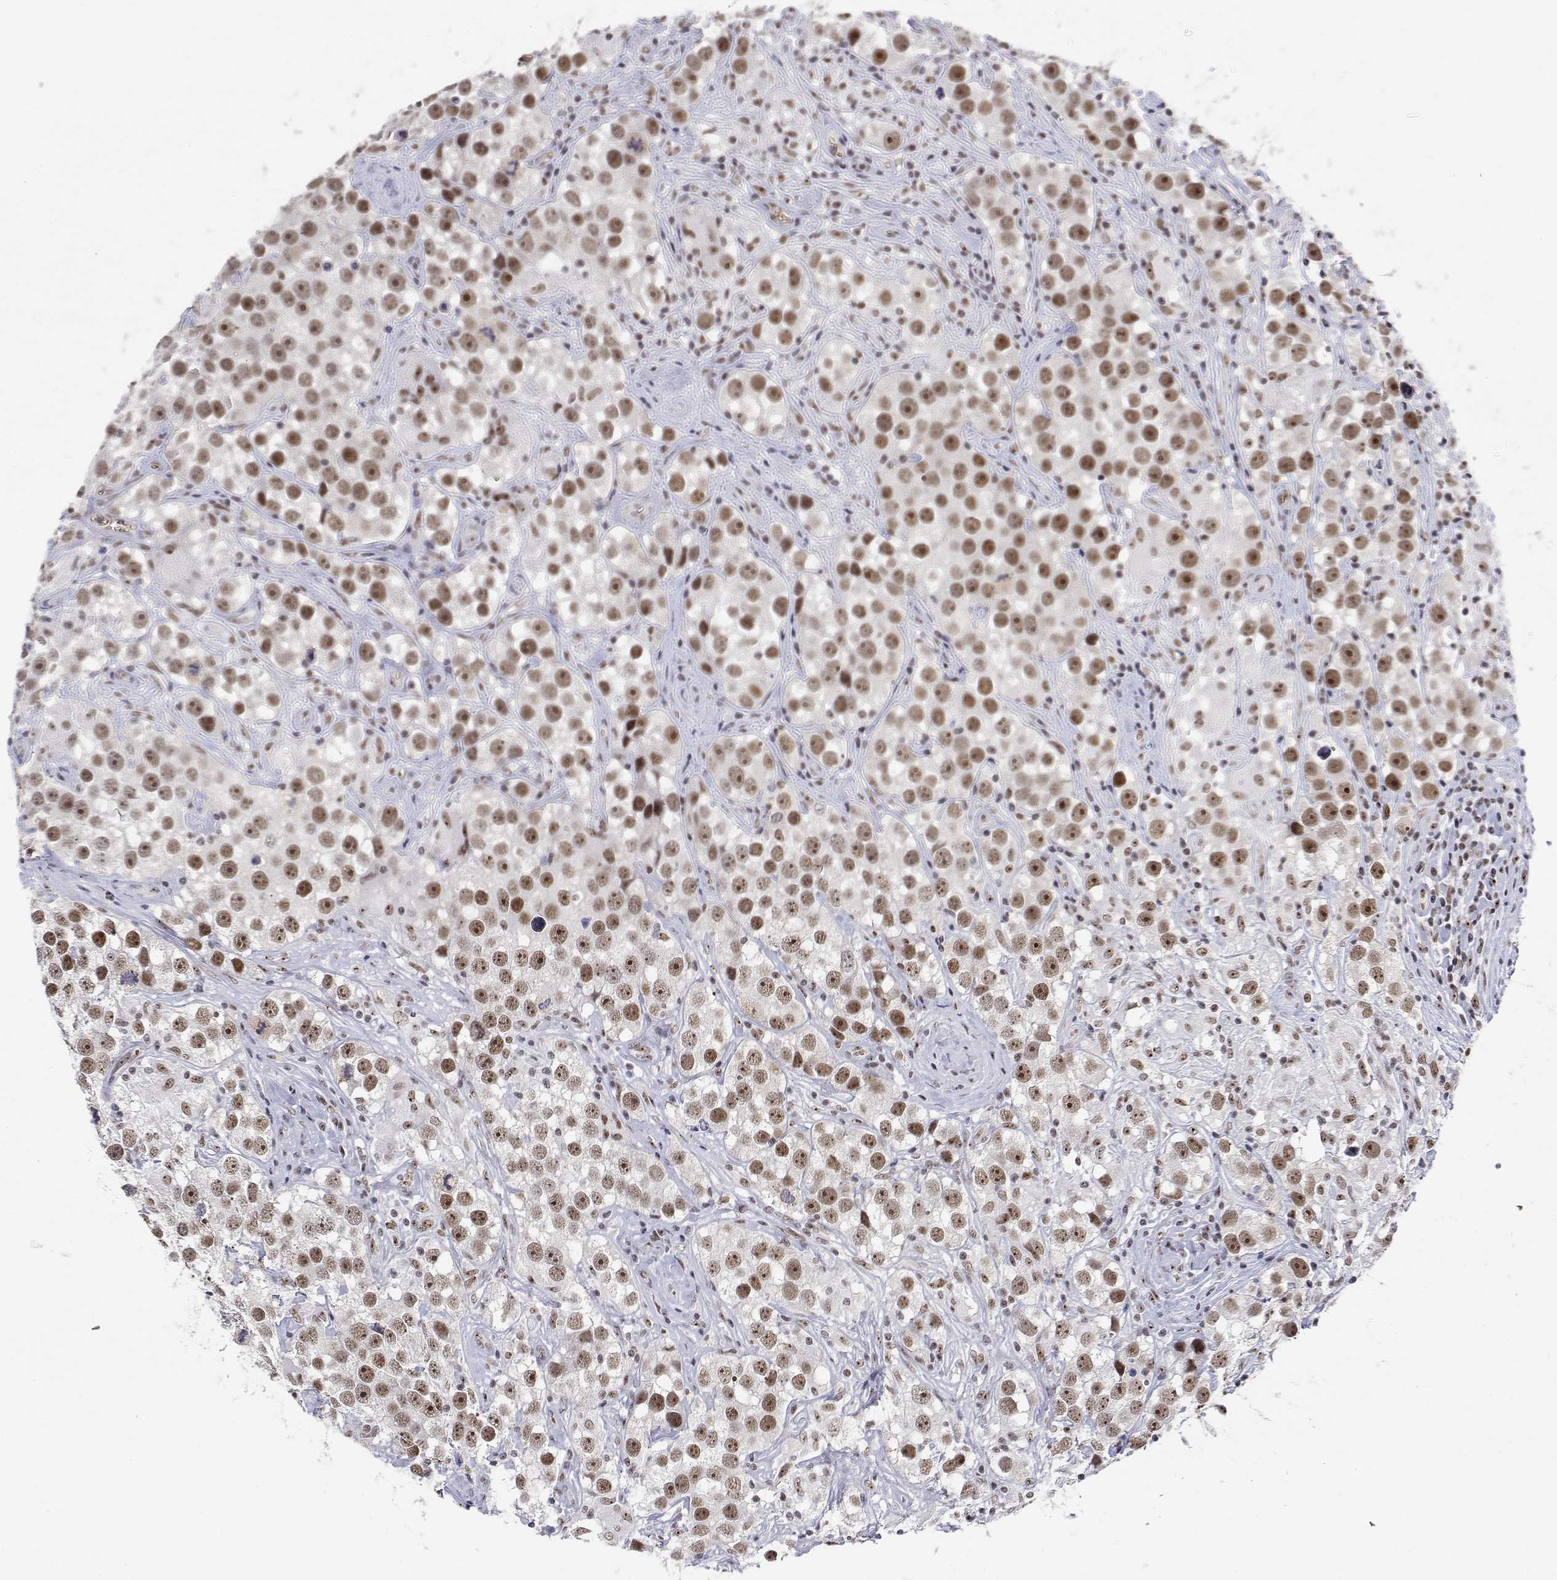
{"staining": {"intensity": "moderate", "quantity": ">75%", "location": "nuclear"}, "tissue": "testis cancer", "cell_type": "Tumor cells", "image_type": "cancer", "snomed": [{"axis": "morphology", "description": "Seminoma, NOS"}, {"axis": "topography", "description": "Testis"}], "caption": "A high-resolution photomicrograph shows immunohistochemistry (IHC) staining of testis cancer (seminoma), which displays moderate nuclear staining in about >75% of tumor cells. The protein of interest is shown in brown color, while the nuclei are stained blue.", "gene": "ADAR", "patient": {"sex": "male", "age": 49}}